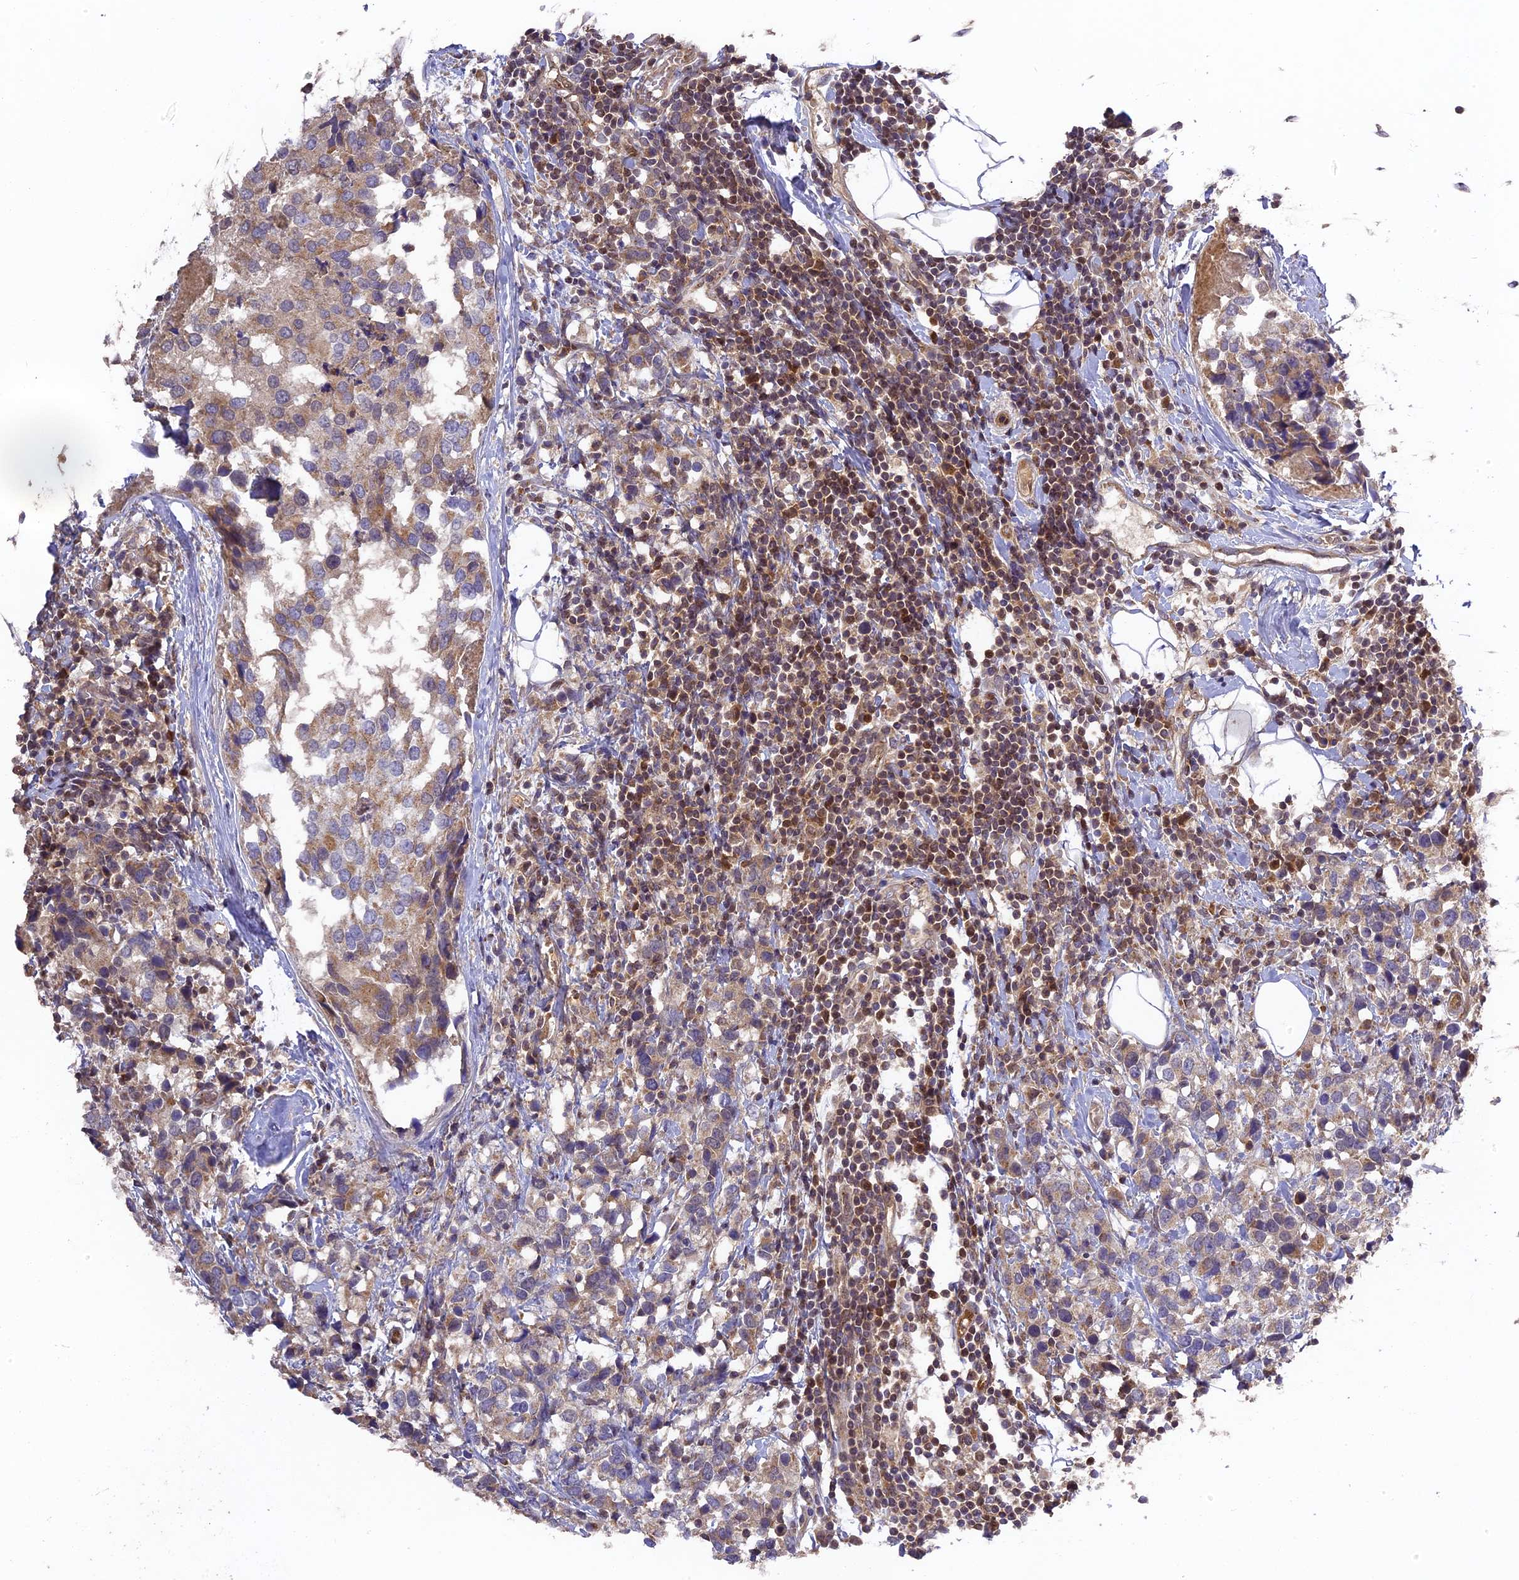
{"staining": {"intensity": "moderate", "quantity": "25%-75%", "location": "cytoplasmic/membranous"}, "tissue": "breast cancer", "cell_type": "Tumor cells", "image_type": "cancer", "snomed": [{"axis": "morphology", "description": "Lobular carcinoma"}, {"axis": "topography", "description": "Breast"}], "caption": "Immunohistochemistry (IHC) photomicrograph of neoplastic tissue: lobular carcinoma (breast) stained using IHC displays medium levels of moderate protein expression localized specifically in the cytoplasmic/membranous of tumor cells, appearing as a cytoplasmic/membranous brown color.", "gene": "RPIA", "patient": {"sex": "female", "age": 59}}